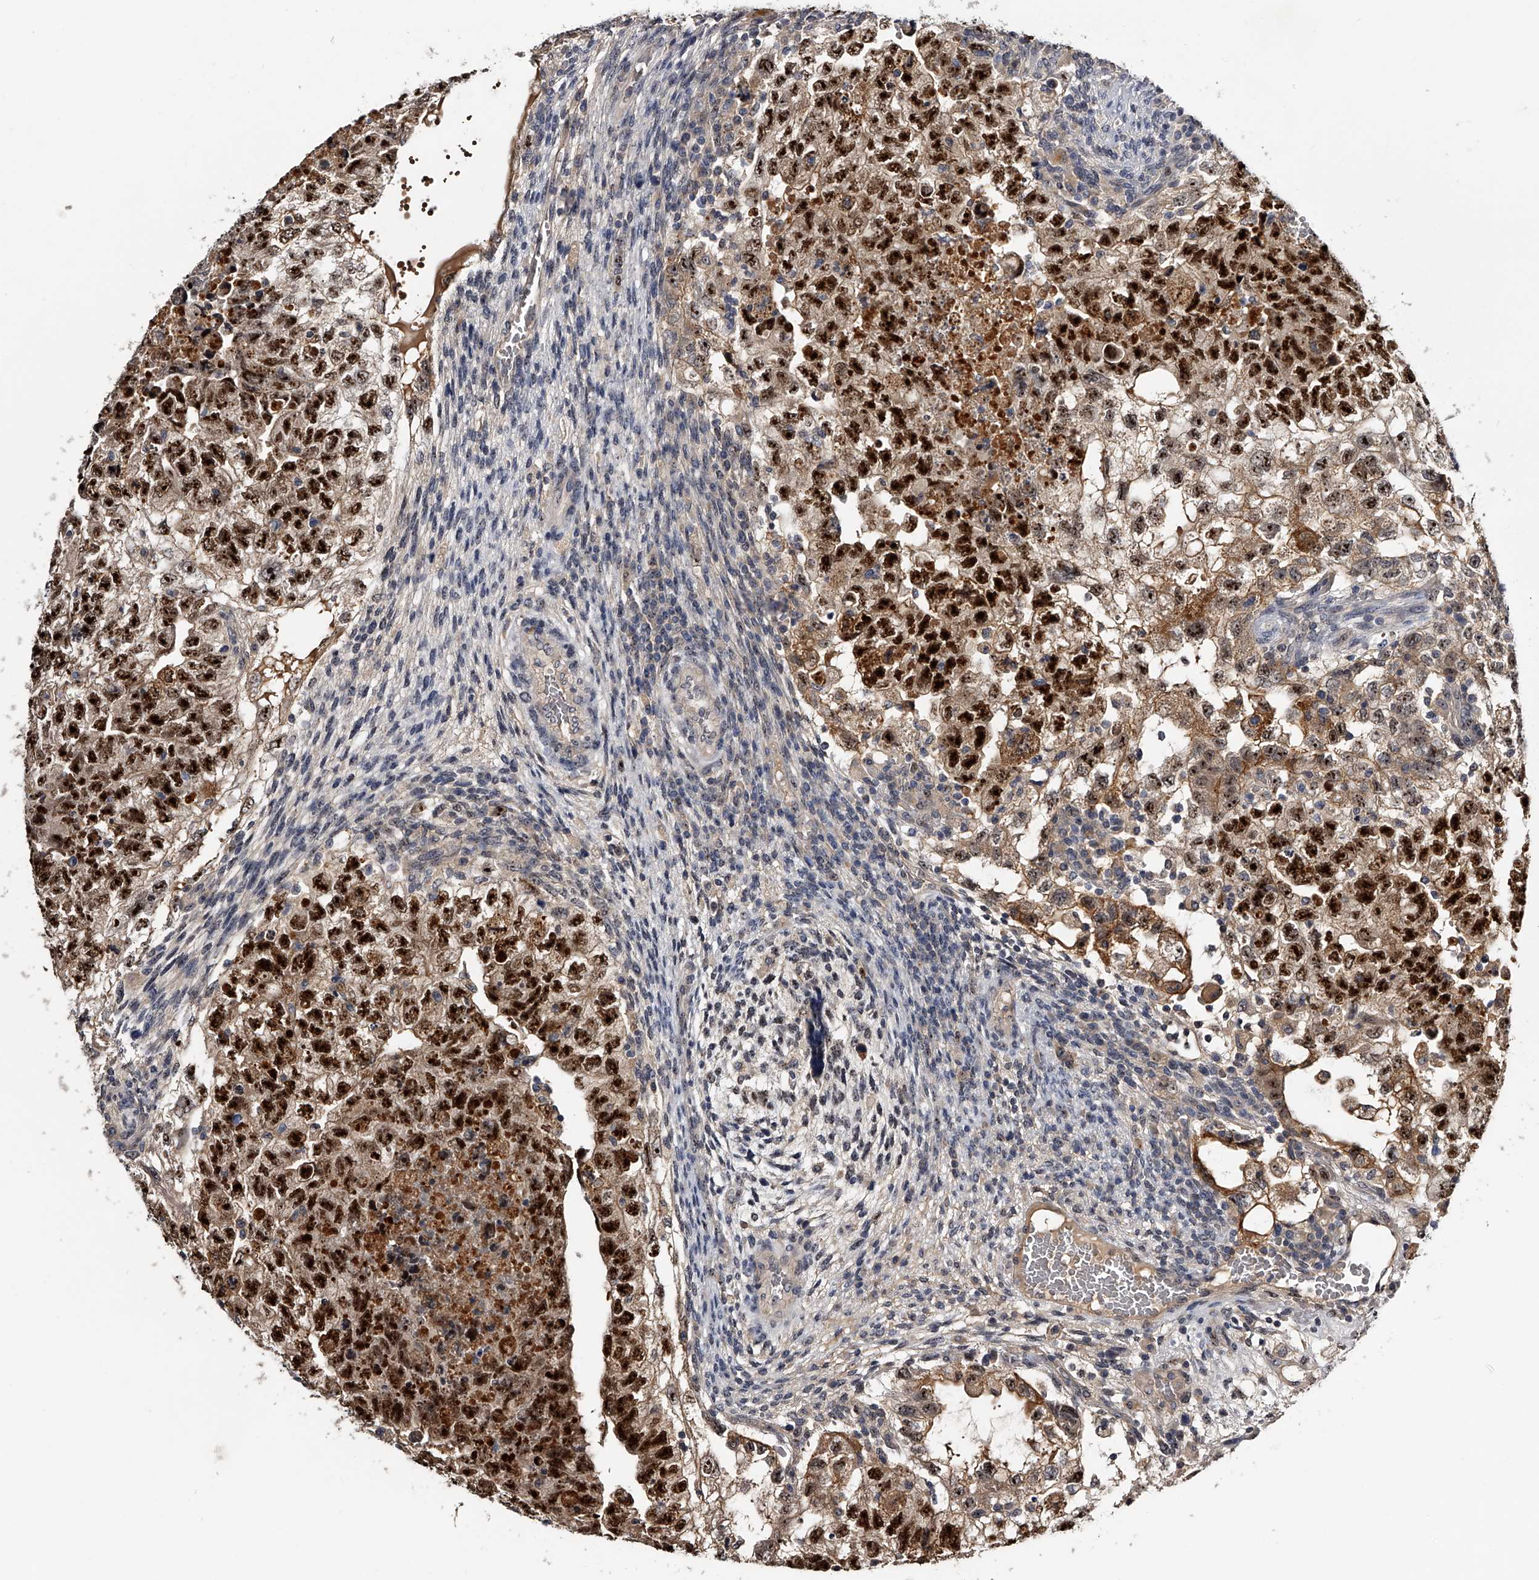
{"staining": {"intensity": "strong", "quantity": ">75%", "location": "nuclear"}, "tissue": "testis cancer", "cell_type": "Tumor cells", "image_type": "cancer", "snomed": [{"axis": "morphology", "description": "Carcinoma, Embryonal, NOS"}, {"axis": "topography", "description": "Testis"}], "caption": "DAB immunohistochemical staining of human embryonal carcinoma (testis) demonstrates strong nuclear protein positivity in approximately >75% of tumor cells. The protein is stained brown, and the nuclei are stained in blue (DAB (3,3'-diaminobenzidine) IHC with brightfield microscopy, high magnification).", "gene": "MDN1", "patient": {"sex": "male", "age": 36}}